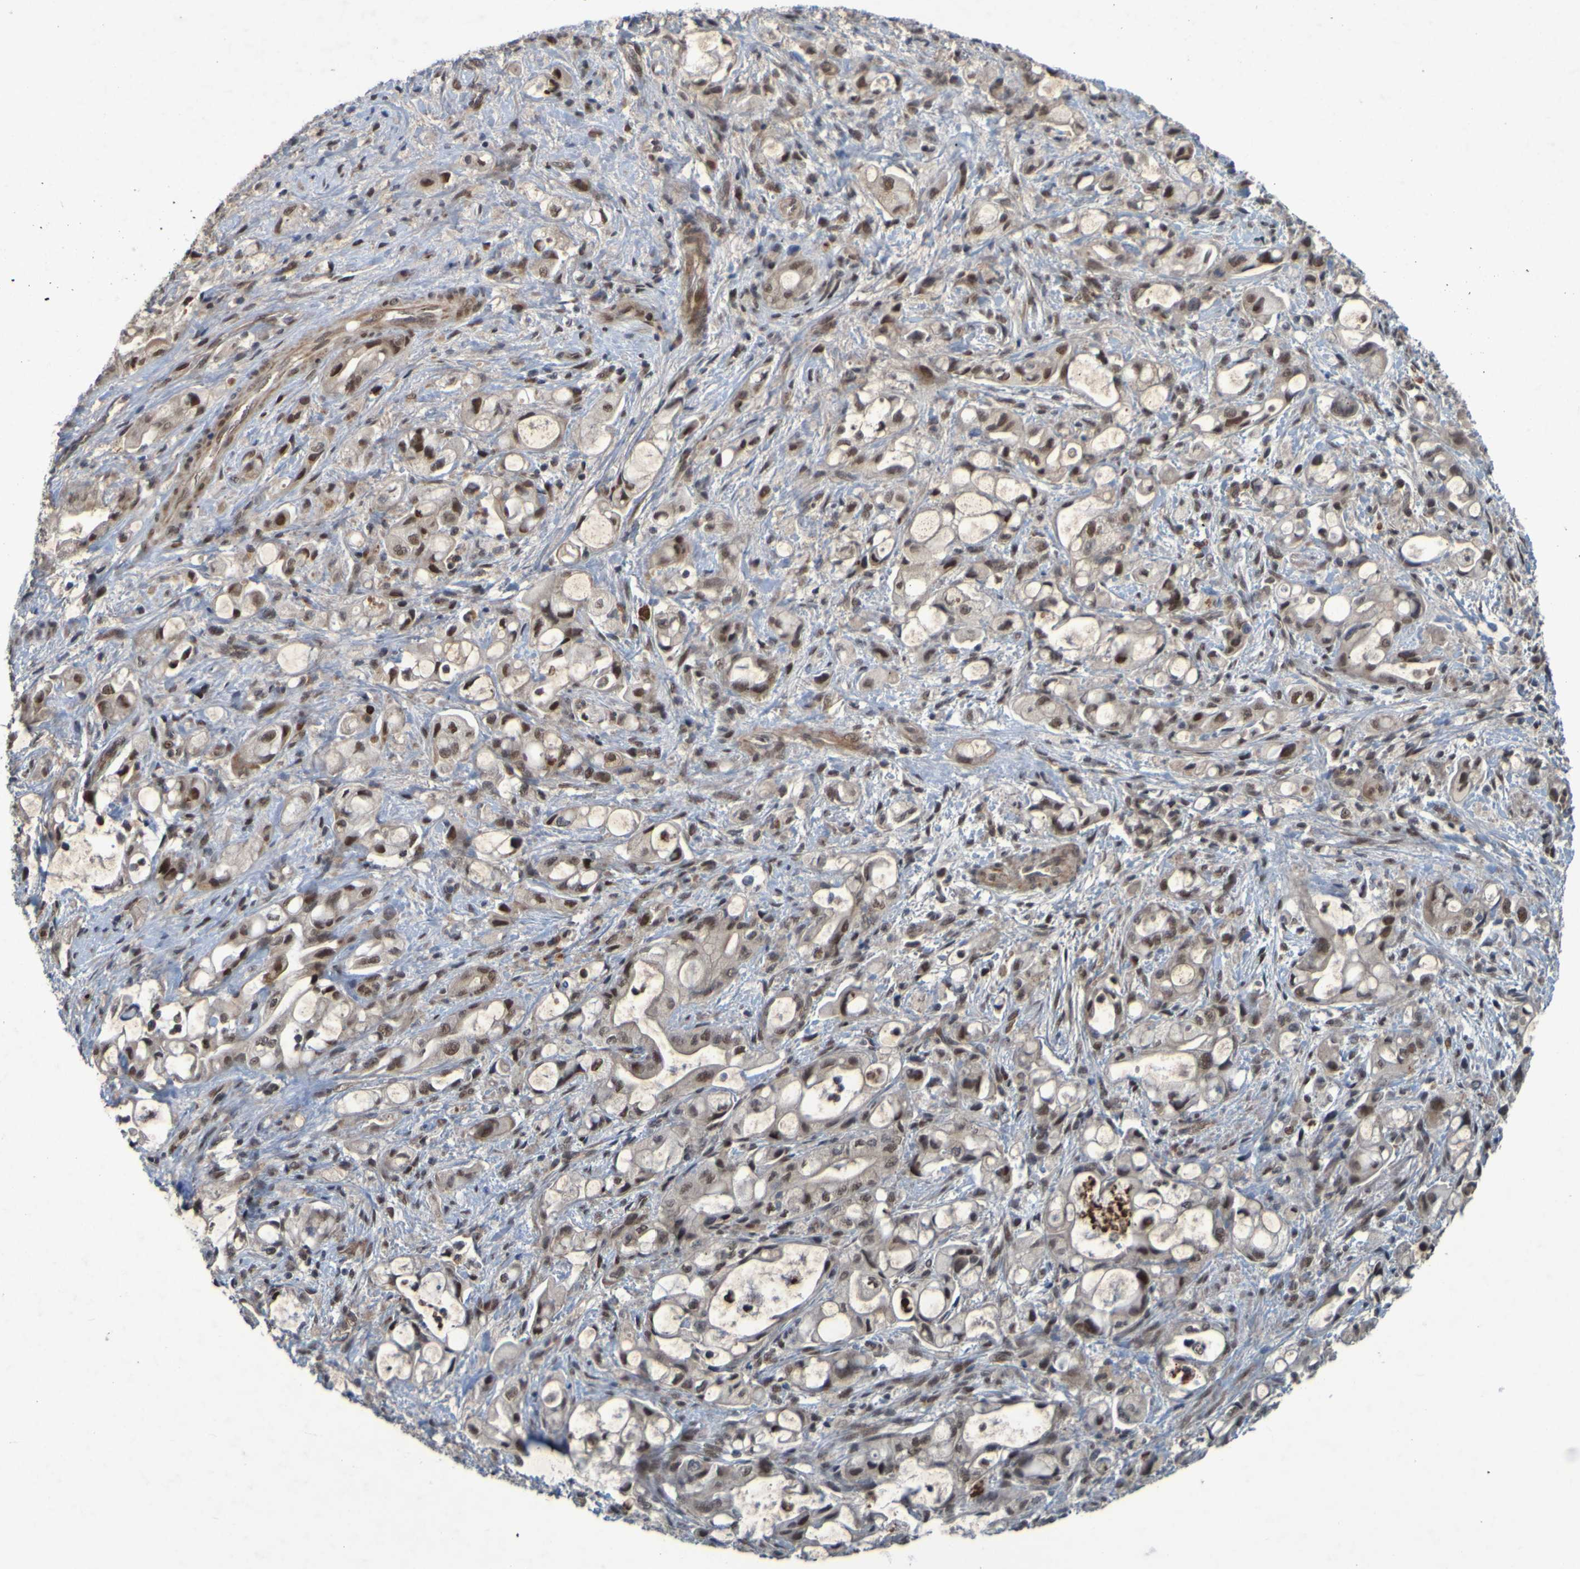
{"staining": {"intensity": "moderate", "quantity": "25%-75%", "location": "nuclear"}, "tissue": "pancreatic cancer", "cell_type": "Tumor cells", "image_type": "cancer", "snomed": [{"axis": "morphology", "description": "Adenocarcinoma, NOS"}, {"axis": "topography", "description": "Pancreas"}], "caption": "This image displays pancreatic cancer stained with IHC to label a protein in brown. The nuclear of tumor cells show moderate positivity for the protein. Nuclei are counter-stained blue.", "gene": "MCPH1", "patient": {"sex": "male", "age": 79}}